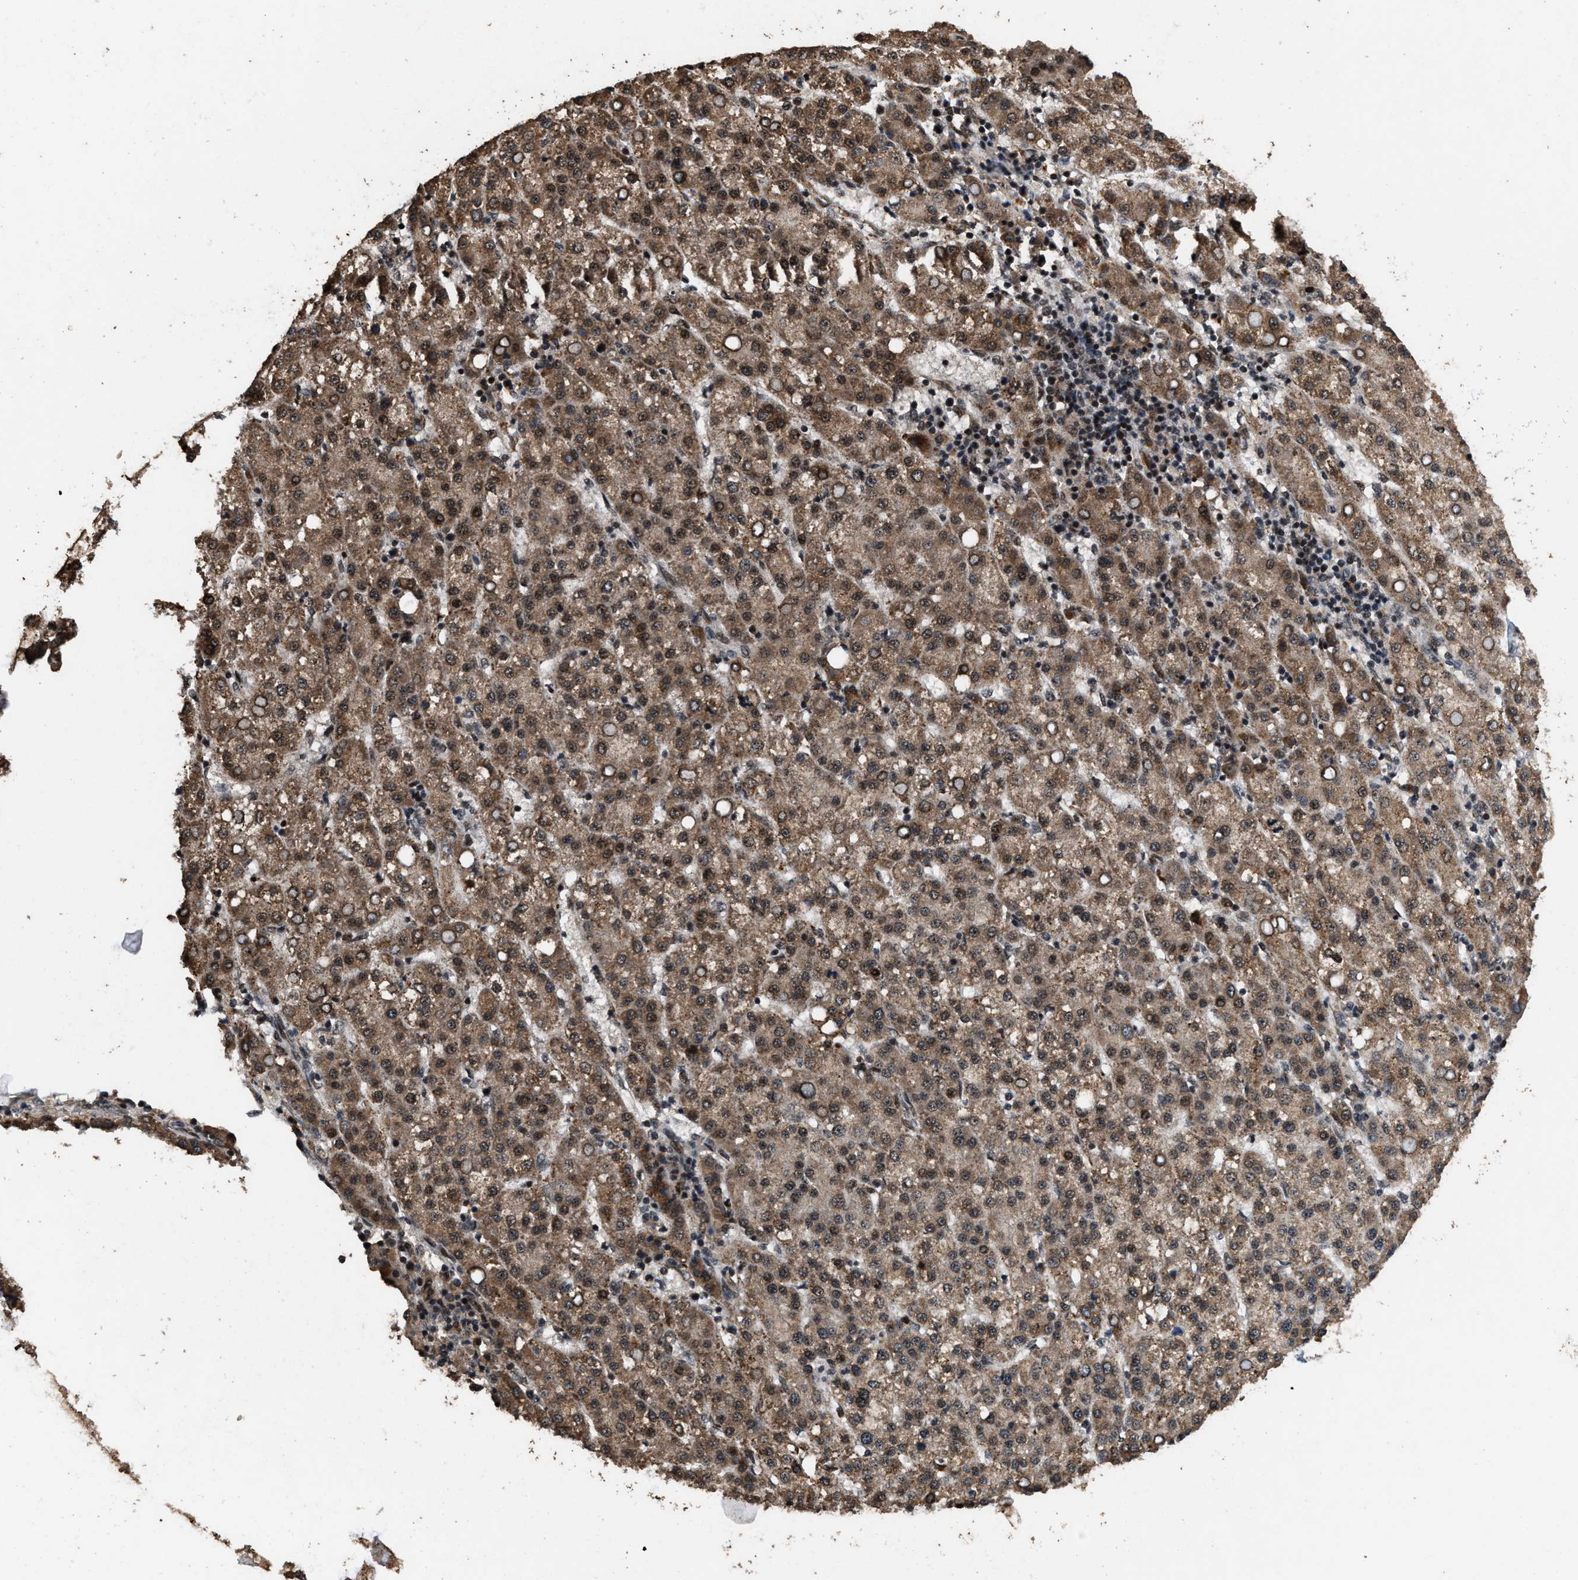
{"staining": {"intensity": "moderate", "quantity": ">75%", "location": "cytoplasmic/membranous"}, "tissue": "liver cancer", "cell_type": "Tumor cells", "image_type": "cancer", "snomed": [{"axis": "morphology", "description": "Carcinoma, Hepatocellular, NOS"}, {"axis": "topography", "description": "Liver"}], "caption": "This photomicrograph reveals immunohistochemistry (IHC) staining of liver hepatocellular carcinoma, with medium moderate cytoplasmic/membranous expression in about >75% of tumor cells.", "gene": "HAUS6", "patient": {"sex": "female", "age": 58}}